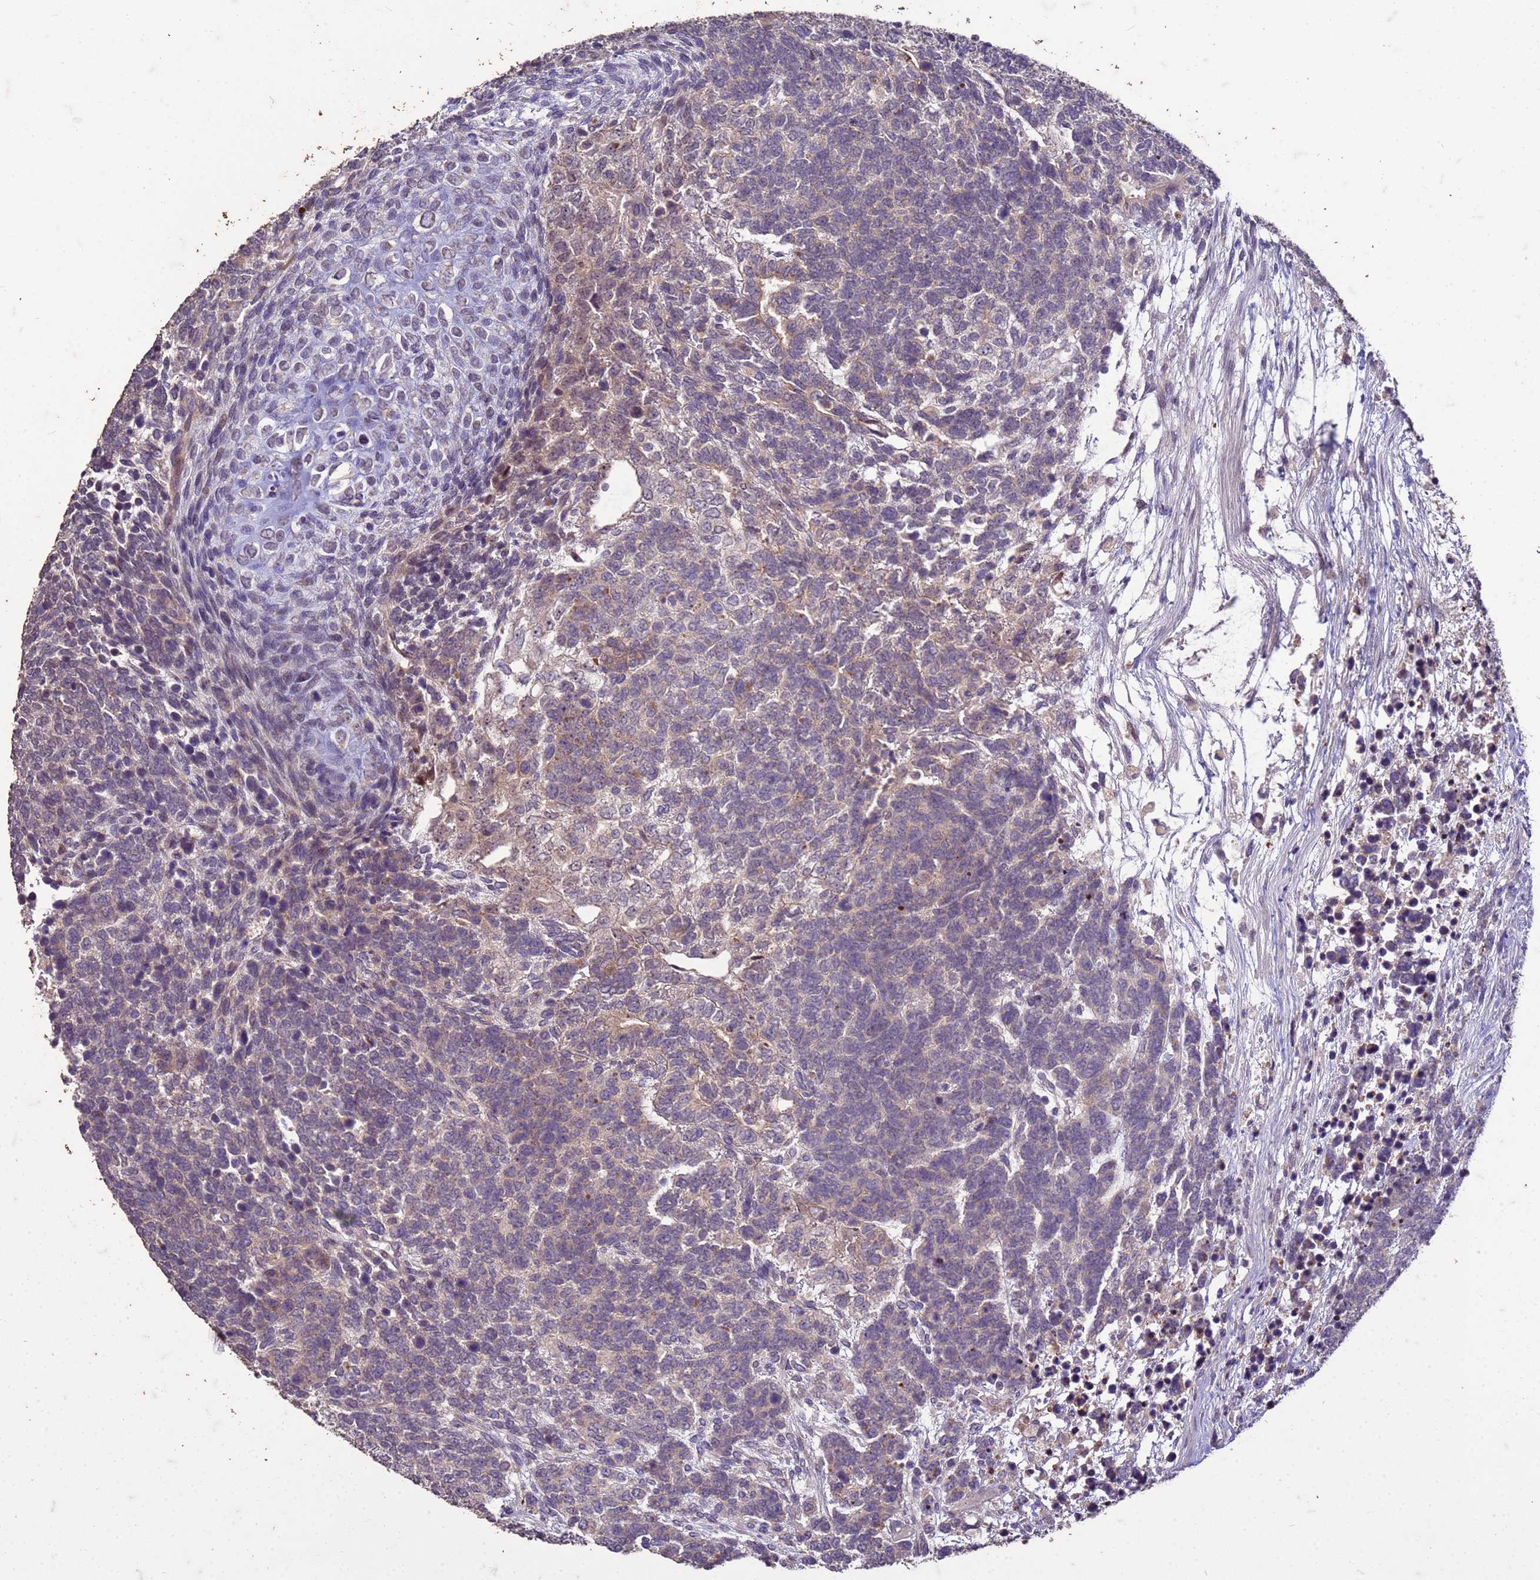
{"staining": {"intensity": "weak", "quantity": "<25%", "location": "cytoplasmic/membranous"}, "tissue": "testis cancer", "cell_type": "Tumor cells", "image_type": "cancer", "snomed": [{"axis": "morphology", "description": "Carcinoma, Embryonal, NOS"}, {"axis": "topography", "description": "Testis"}], "caption": "The immunohistochemistry micrograph has no significant expression in tumor cells of testis cancer tissue.", "gene": "FAM184B", "patient": {"sex": "male", "age": 23}}